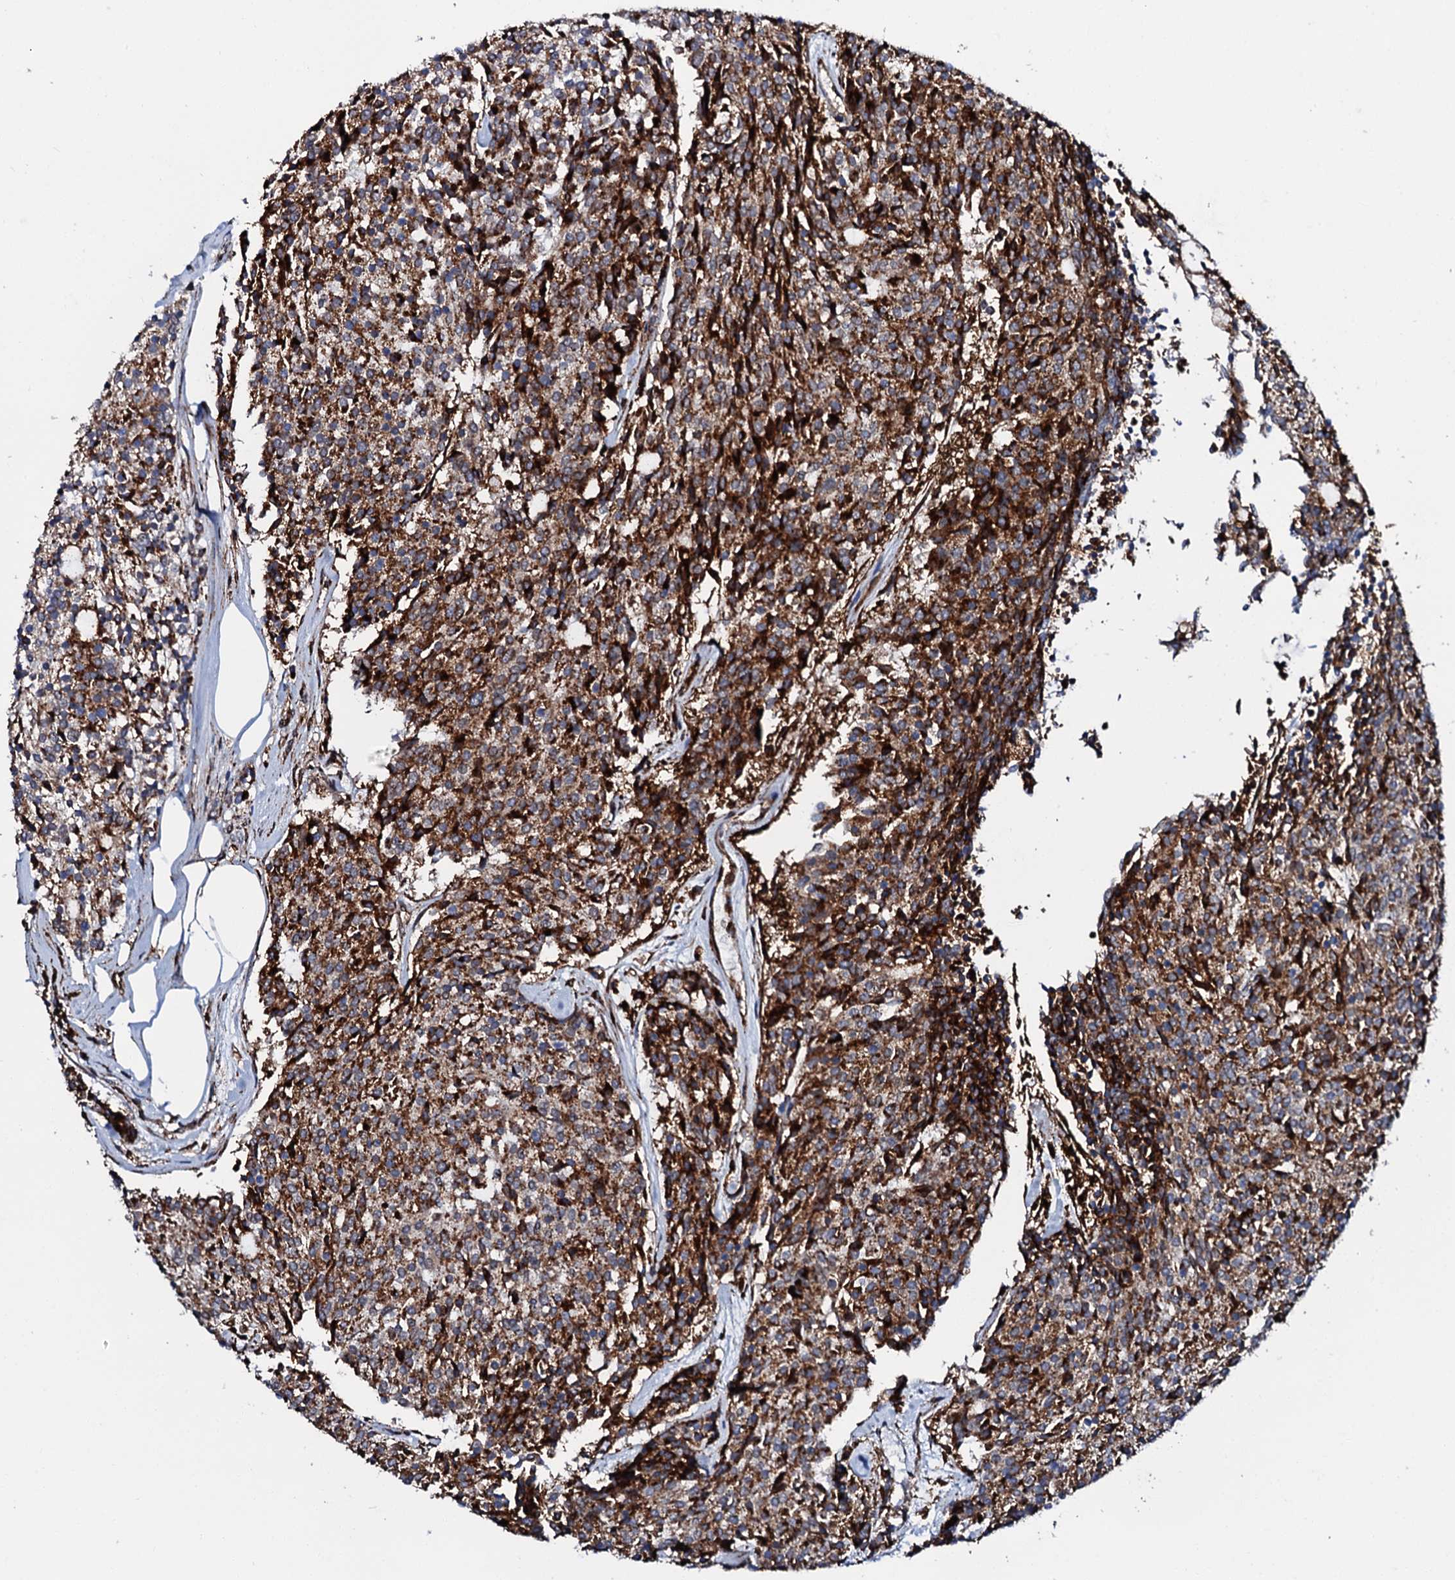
{"staining": {"intensity": "strong", "quantity": ">75%", "location": "cytoplasmic/membranous"}, "tissue": "carcinoid", "cell_type": "Tumor cells", "image_type": "cancer", "snomed": [{"axis": "morphology", "description": "Carcinoid, malignant, NOS"}, {"axis": "topography", "description": "Pancreas"}], "caption": "Carcinoid tissue demonstrates strong cytoplasmic/membranous expression in about >75% of tumor cells, visualized by immunohistochemistry.", "gene": "MED13L", "patient": {"sex": "female", "age": 54}}